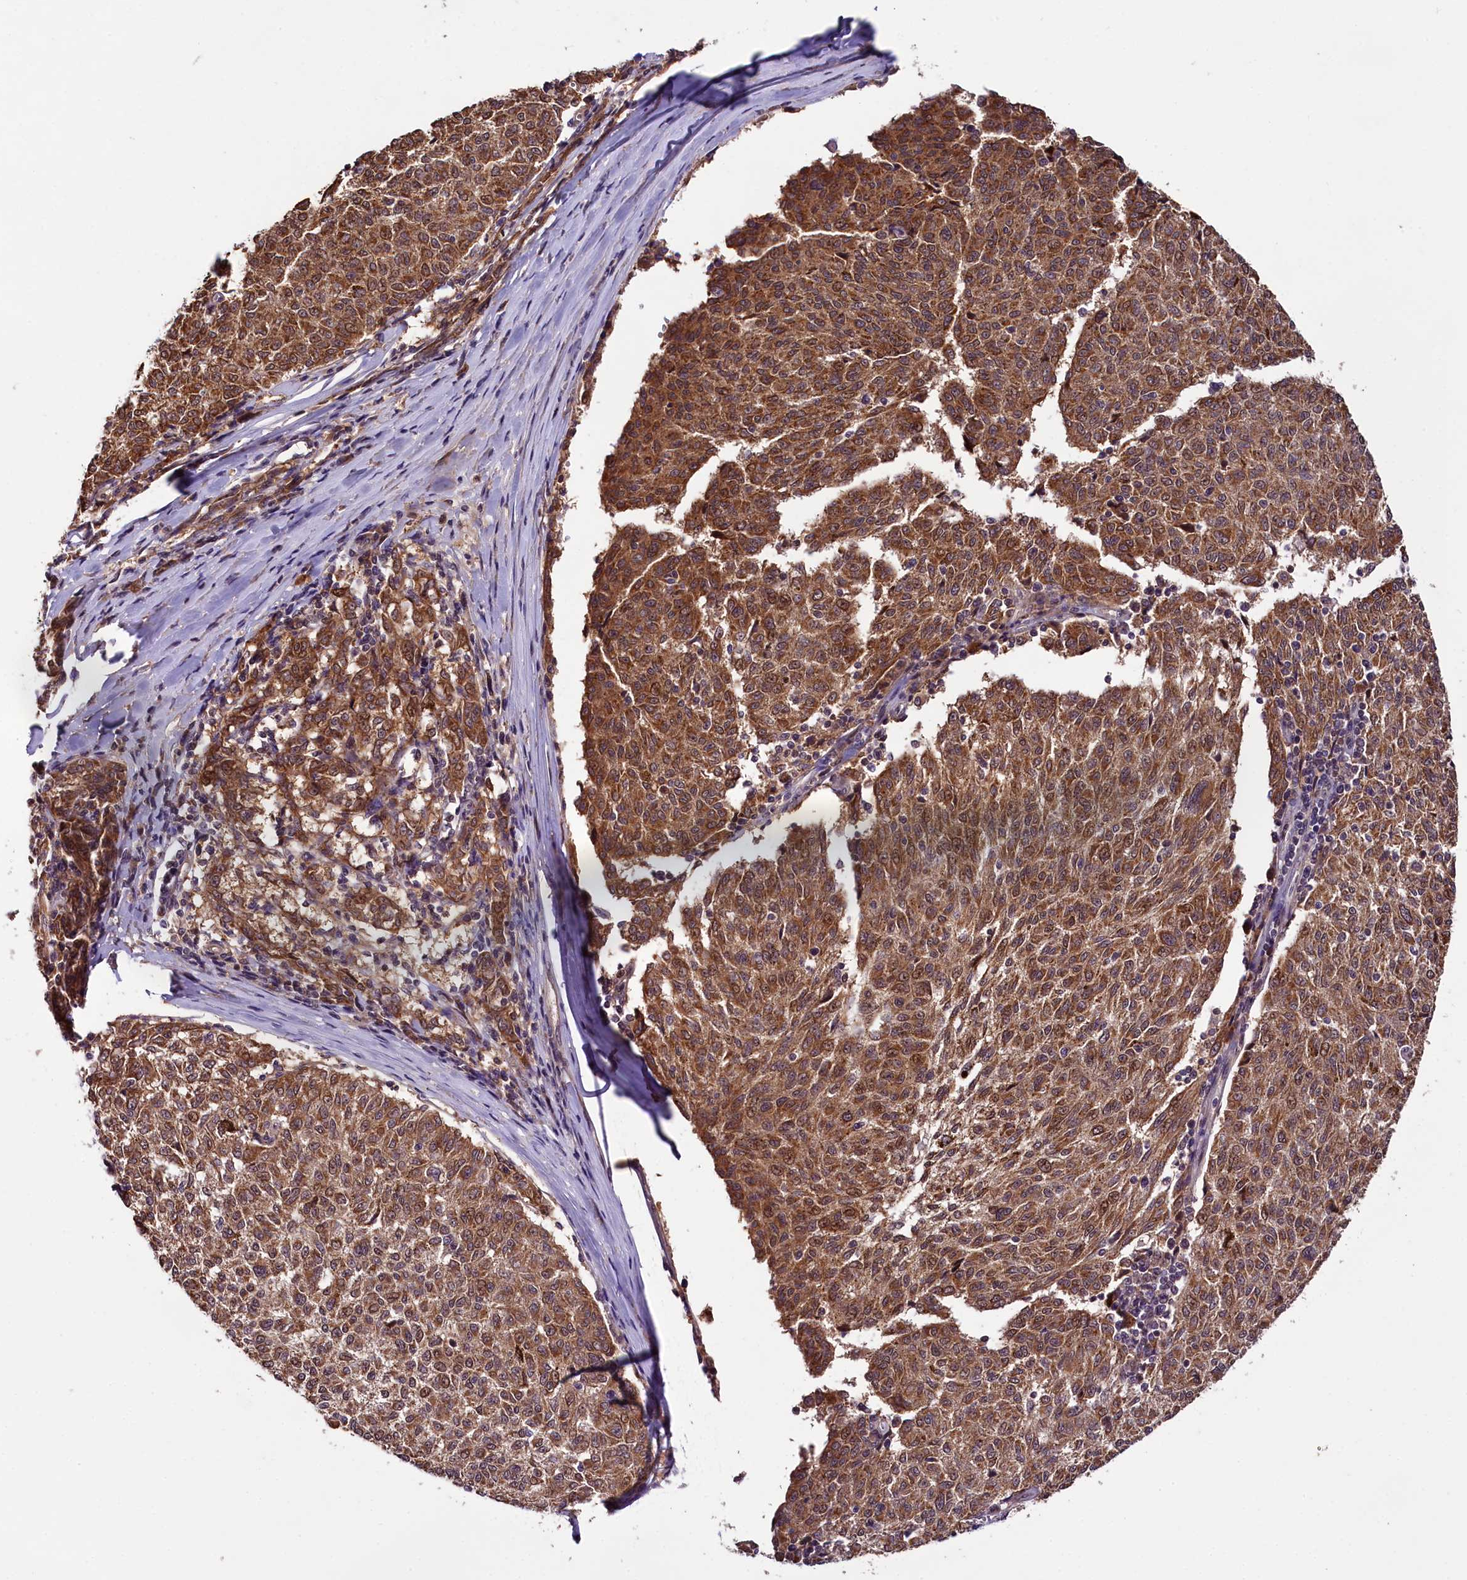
{"staining": {"intensity": "strong", "quantity": ">75%", "location": "cytoplasmic/membranous"}, "tissue": "melanoma", "cell_type": "Tumor cells", "image_type": "cancer", "snomed": [{"axis": "morphology", "description": "Malignant melanoma, NOS"}, {"axis": "topography", "description": "Skin"}], "caption": "An IHC image of tumor tissue is shown. Protein staining in brown shows strong cytoplasmic/membranous positivity in malignant melanoma within tumor cells. (DAB (3,3'-diaminobenzidine) = brown stain, brightfield microscopy at high magnification).", "gene": "DOHH", "patient": {"sex": "female", "age": 72}}